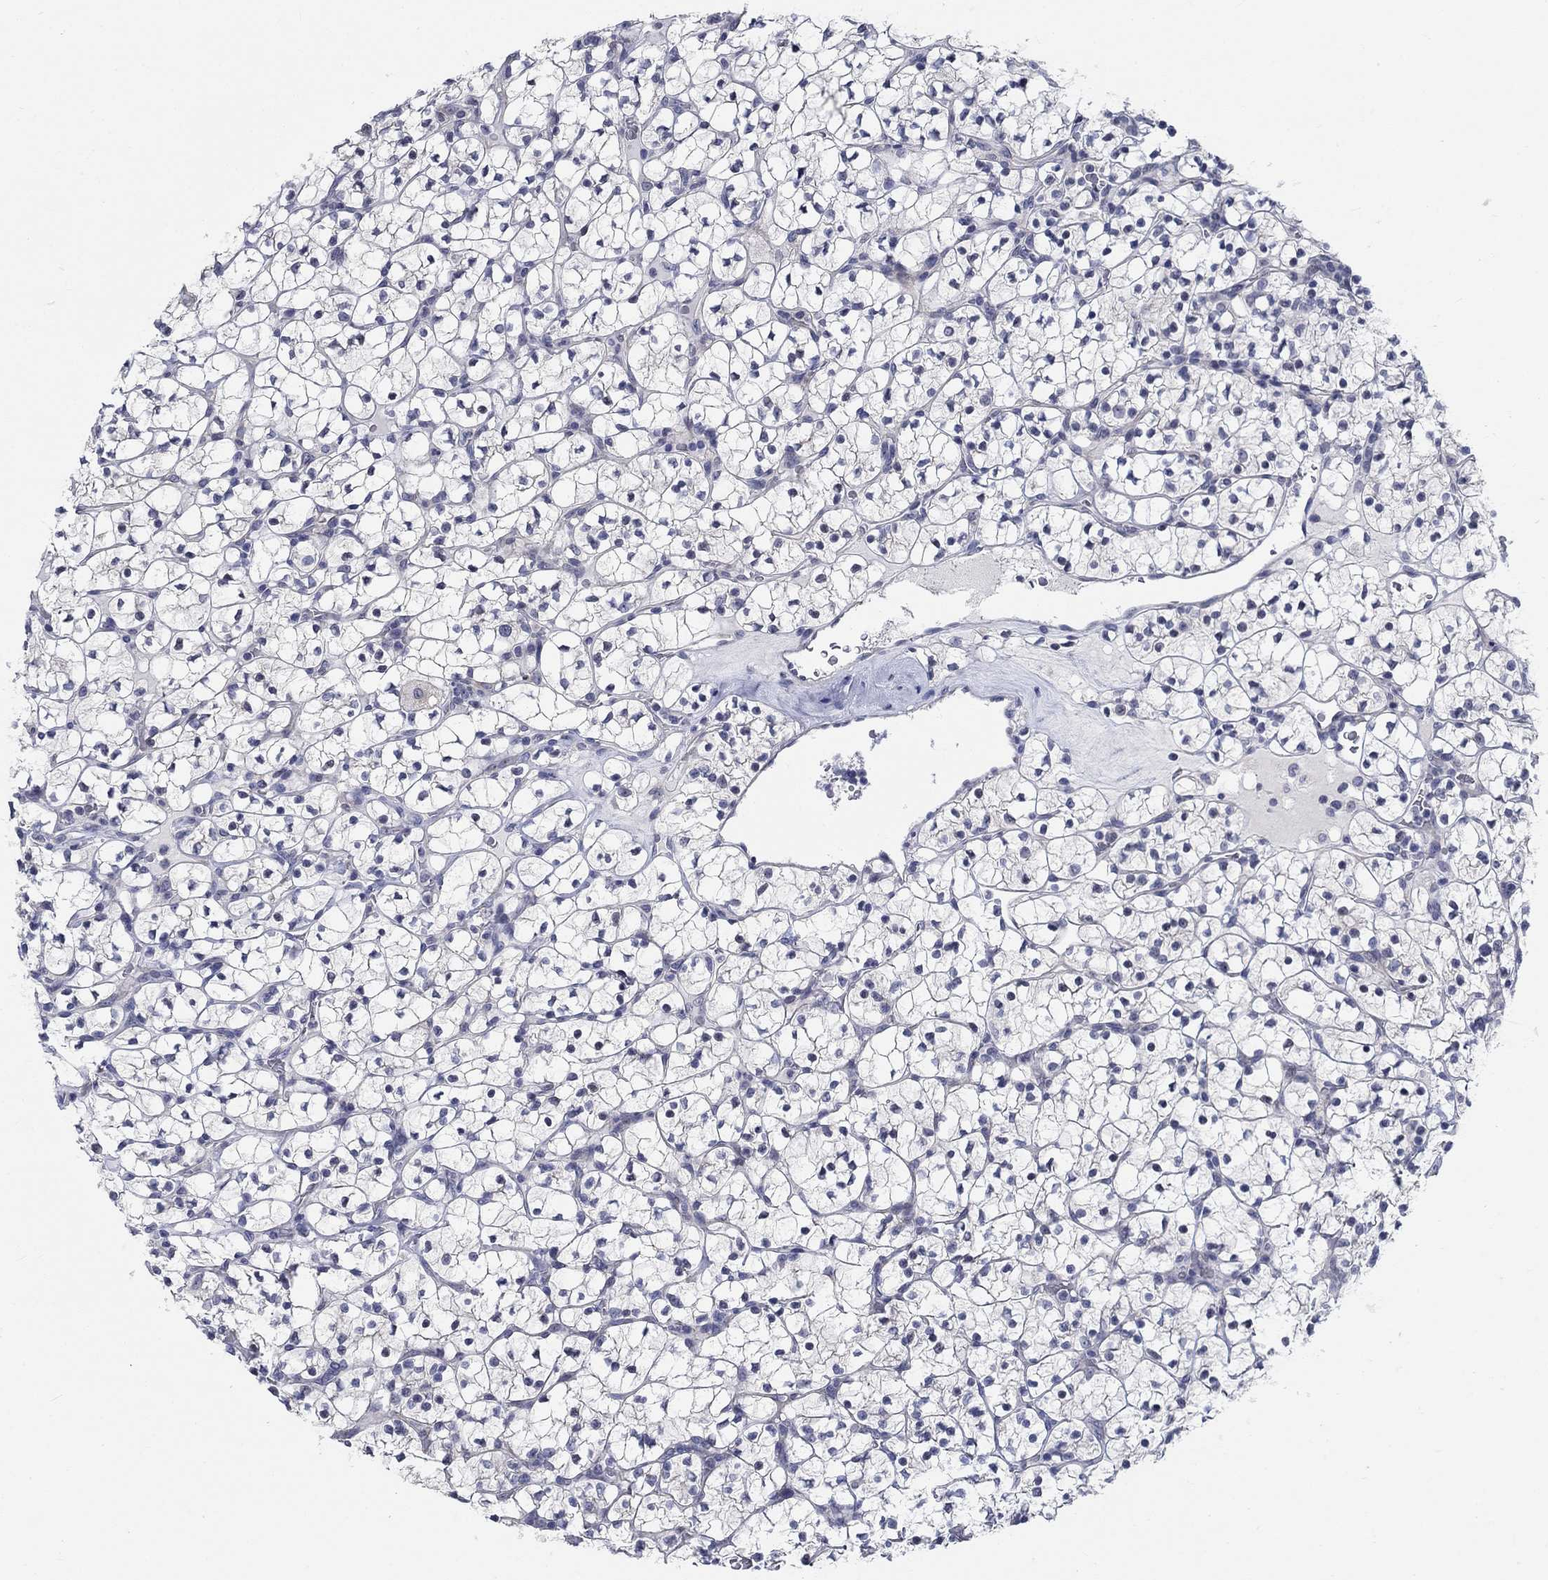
{"staining": {"intensity": "negative", "quantity": "none", "location": "none"}, "tissue": "renal cancer", "cell_type": "Tumor cells", "image_type": "cancer", "snomed": [{"axis": "morphology", "description": "Adenocarcinoma, NOS"}, {"axis": "topography", "description": "Kidney"}], "caption": "Immunohistochemistry (IHC) micrograph of neoplastic tissue: adenocarcinoma (renal) stained with DAB exhibits no significant protein staining in tumor cells.", "gene": "SMIM18", "patient": {"sex": "female", "age": 89}}